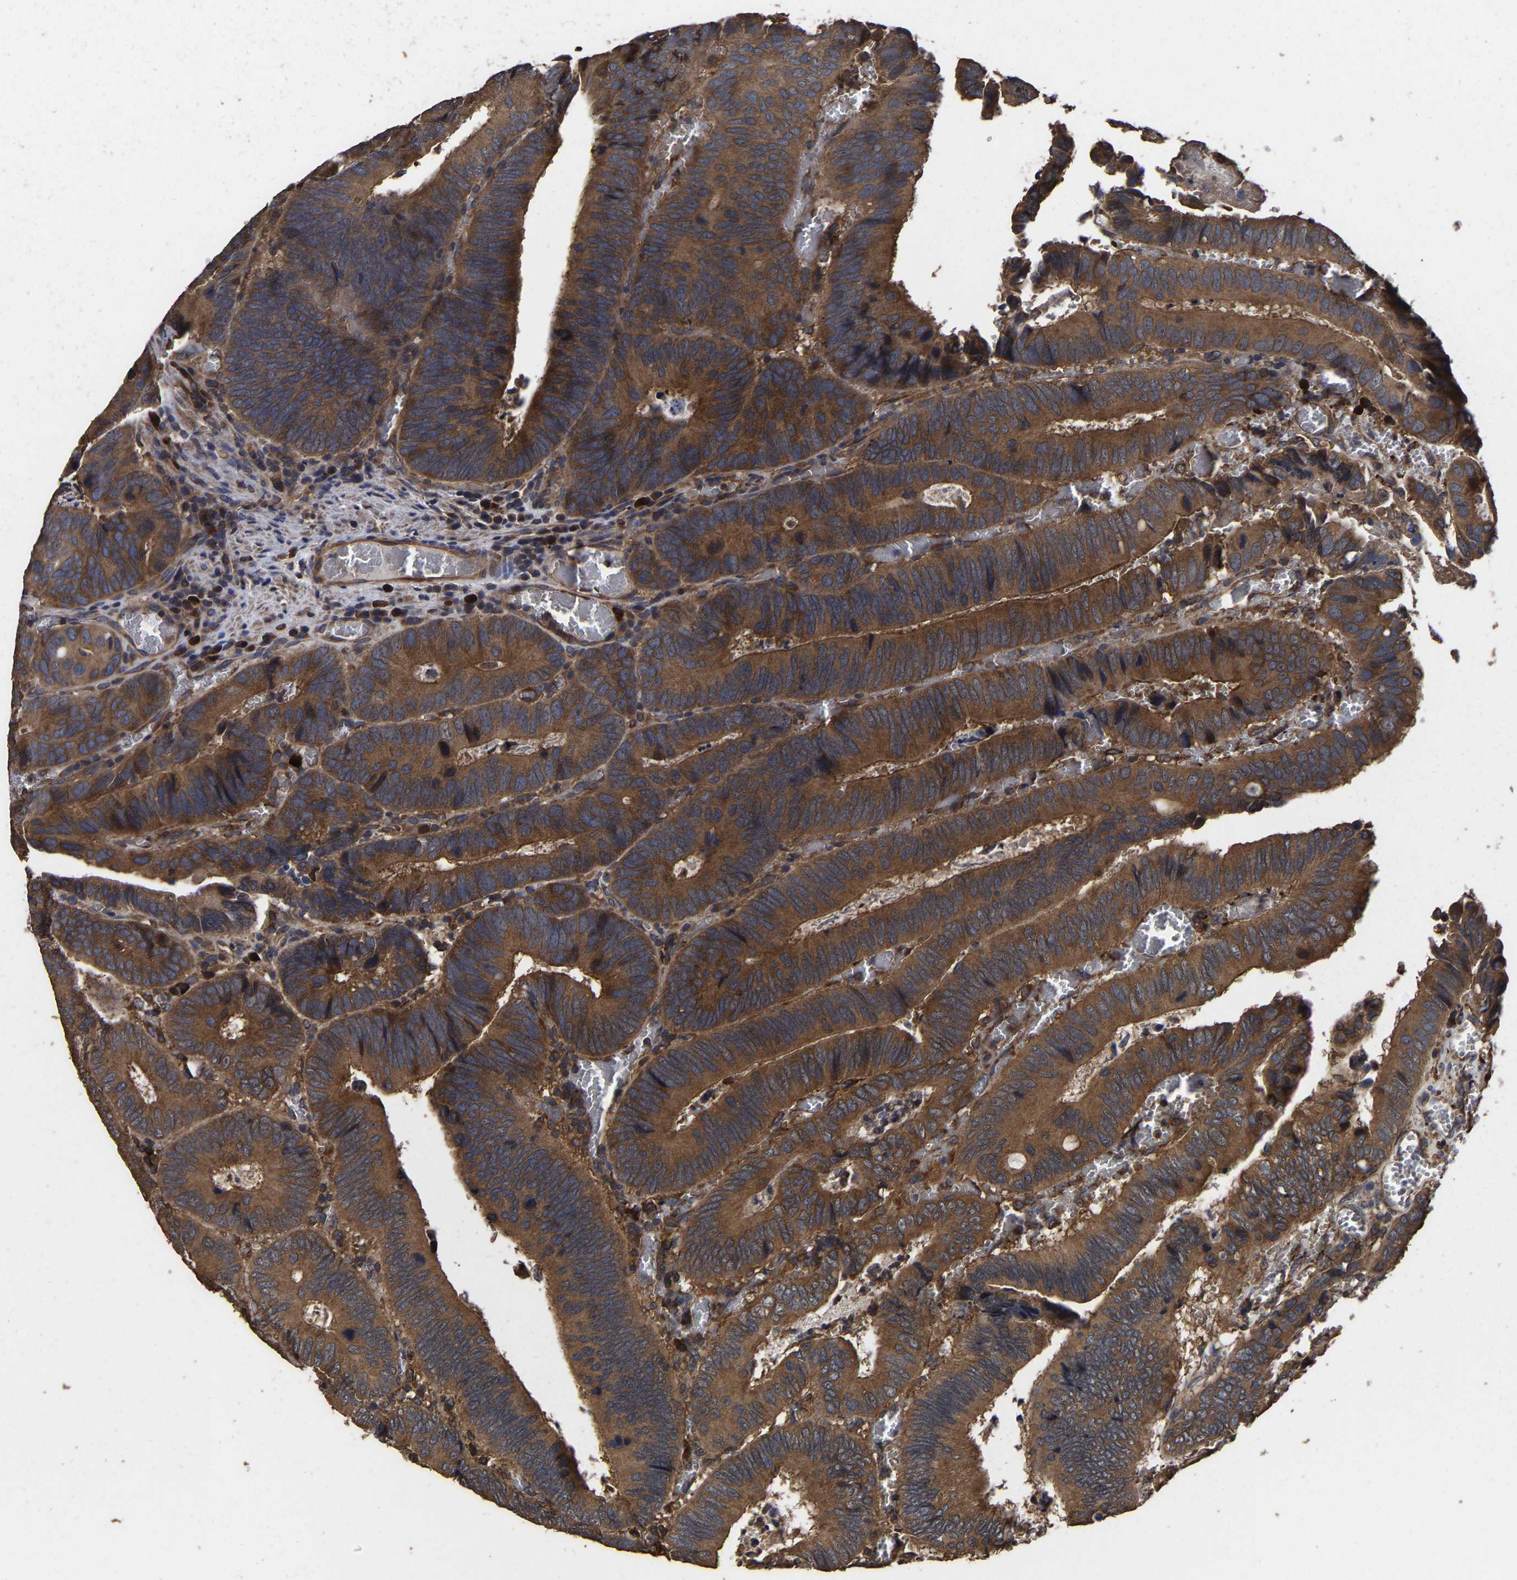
{"staining": {"intensity": "strong", "quantity": ">75%", "location": "cytoplasmic/membranous"}, "tissue": "colorectal cancer", "cell_type": "Tumor cells", "image_type": "cancer", "snomed": [{"axis": "morphology", "description": "Inflammation, NOS"}, {"axis": "morphology", "description": "Adenocarcinoma, NOS"}, {"axis": "topography", "description": "Colon"}], "caption": "Tumor cells exhibit high levels of strong cytoplasmic/membranous expression in about >75% of cells in human adenocarcinoma (colorectal). (Stains: DAB in brown, nuclei in blue, Microscopy: brightfield microscopy at high magnification).", "gene": "ITCH", "patient": {"sex": "male", "age": 72}}